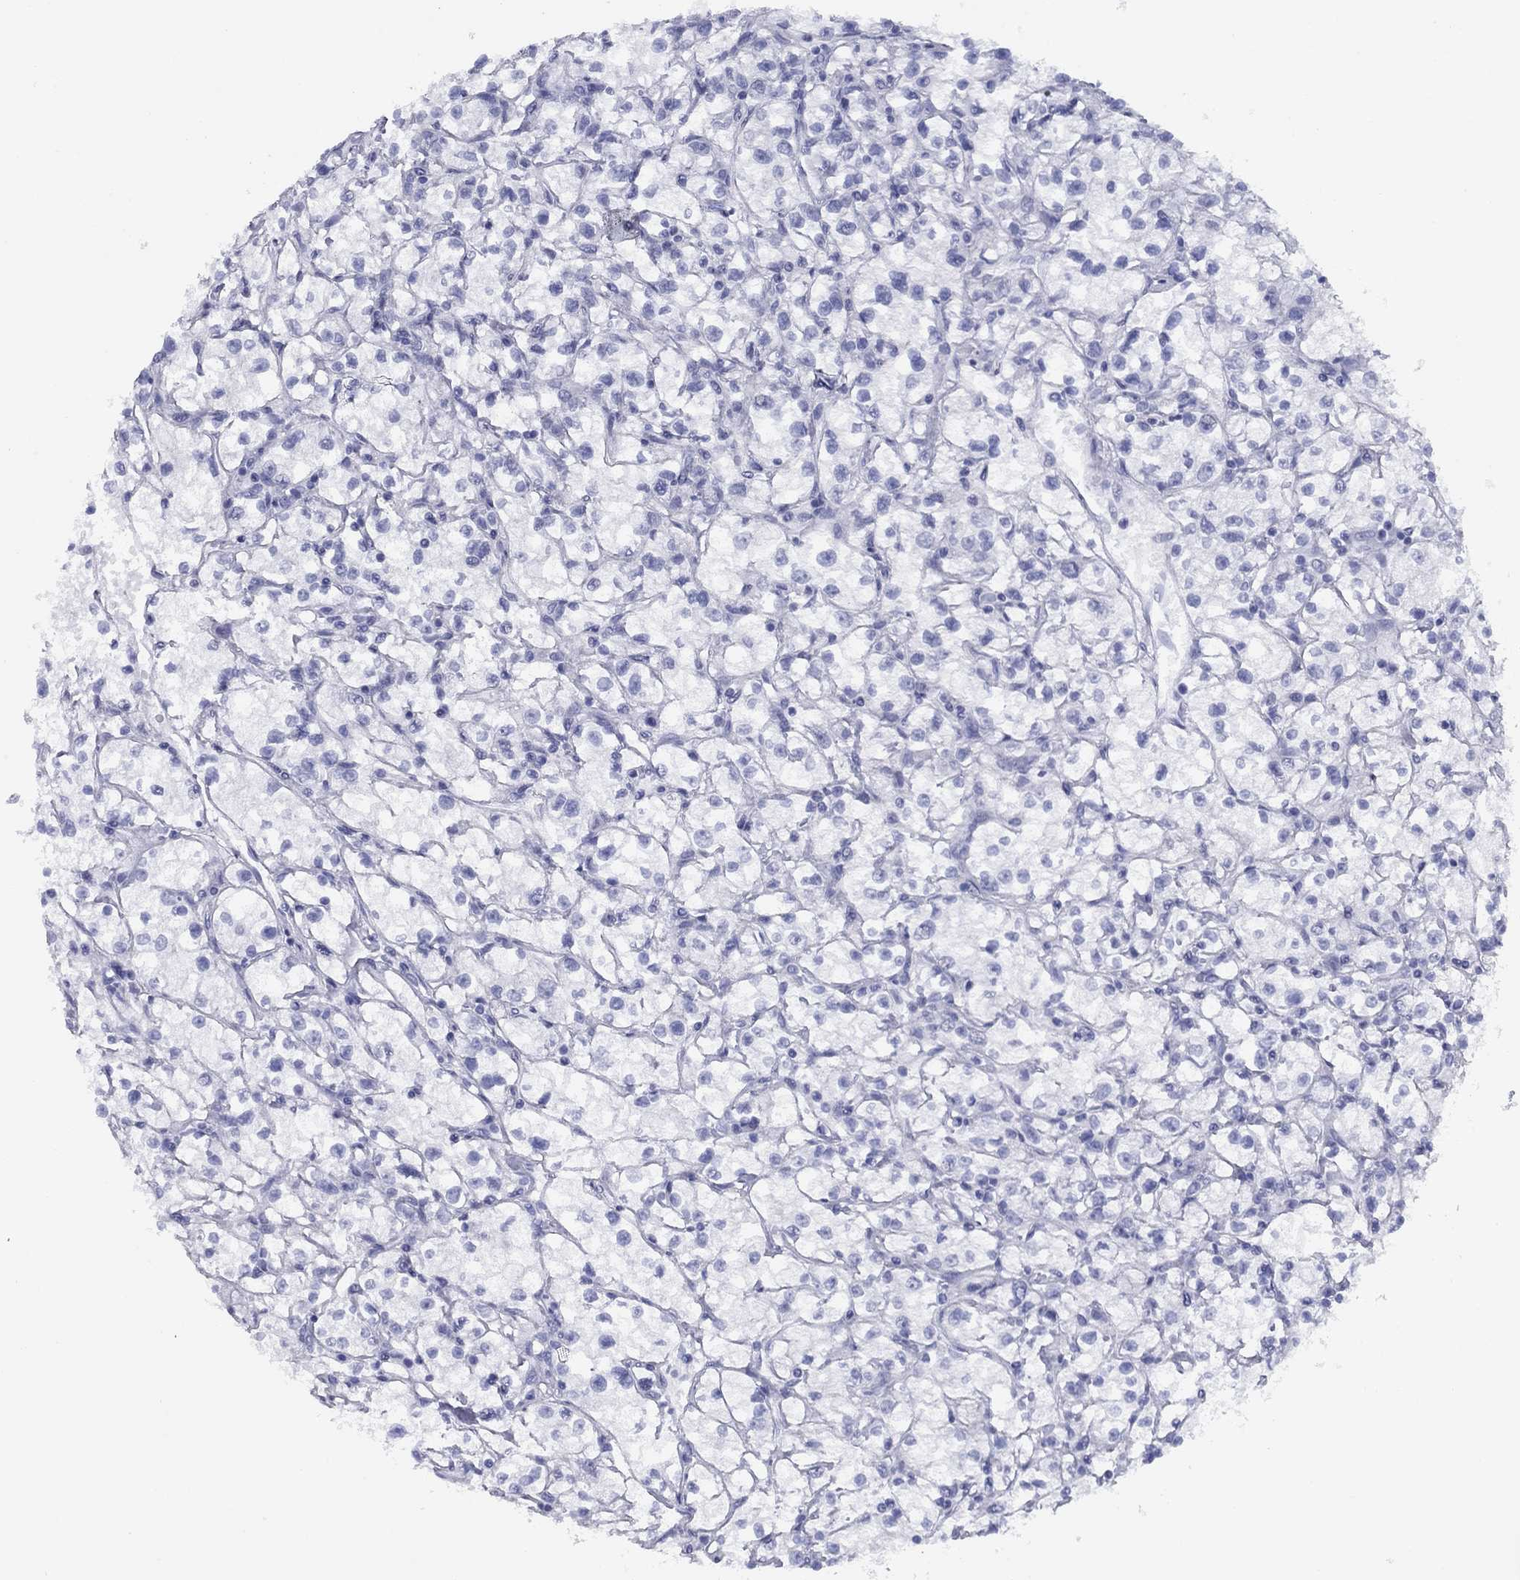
{"staining": {"intensity": "negative", "quantity": "none", "location": "none"}, "tissue": "renal cancer", "cell_type": "Tumor cells", "image_type": "cancer", "snomed": [{"axis": "morphology", "description": "Adenocarcinoma, NOS"}, {"axis": "topography", "description": "Kidney"}], "caption": "Image shows no significant protein staining in tumor cells of renal adenocarcinoma. (Immunohistochemistry, brightfield microscopy, high magnification).", "gene": "TIGD4", "patient": {"sex": "male", "age": 67}}